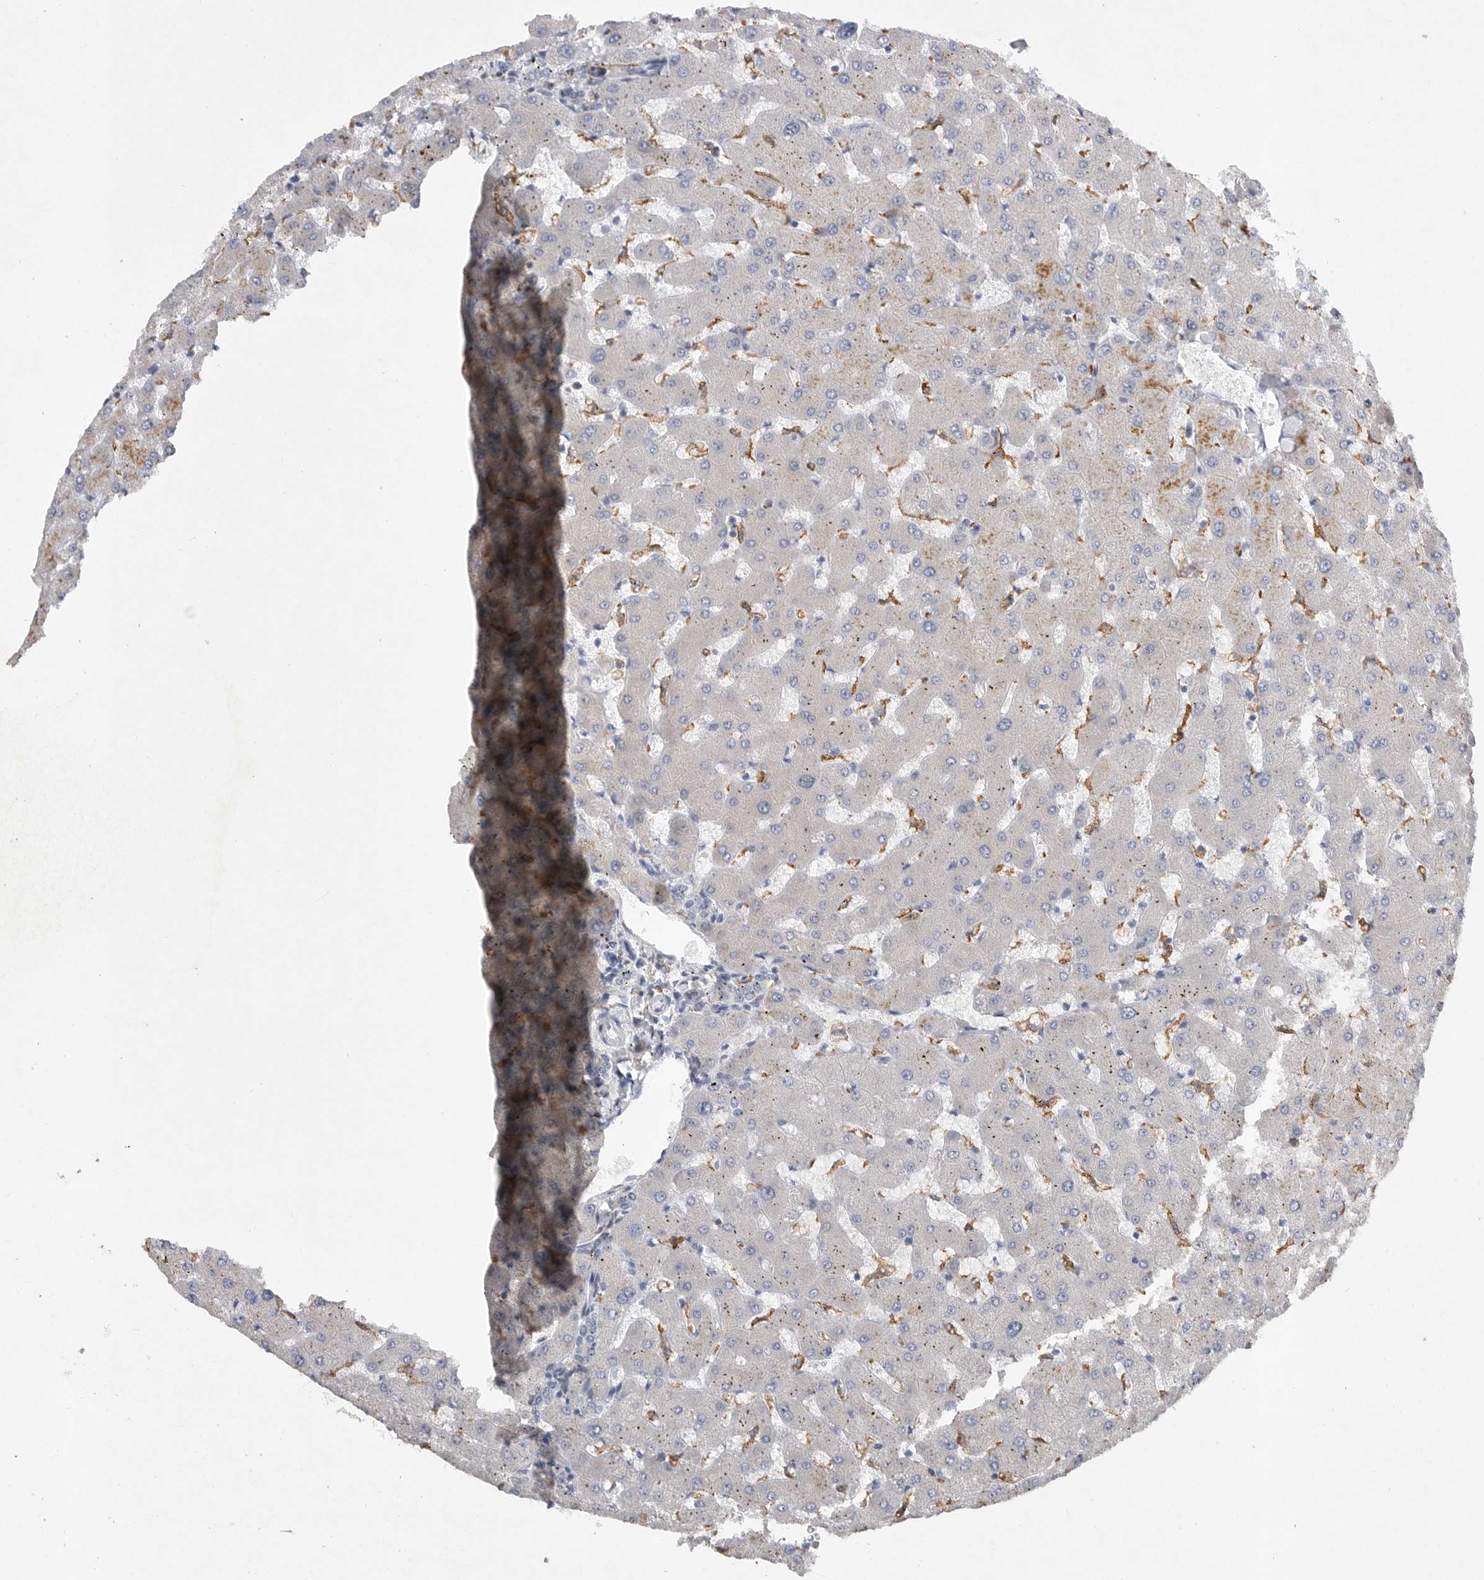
{"staining": {"intensity": "negative", "quantity": "none", "location": "none"}, "tissue": "liver", "cell_type": "Cholangiocytes", "image_type": "normal", "snomed": [{"axis": "morphology", "description": "Normal tissue, NOS"}, {"axis": "topography", "description": "Liver"}], "caption": "Immunohistochemical staining of normal human liver demonstrates no significant expression in cholangiocytes. (Stains: DAB (3,3'-diaminobenzidine) immunohistochemistry with hematoxylin counter stain, Microscopy: brightfield microscopy at high magnification).", "gene": "EDEM3", "patient": {"sex": "female", "age": 63}}